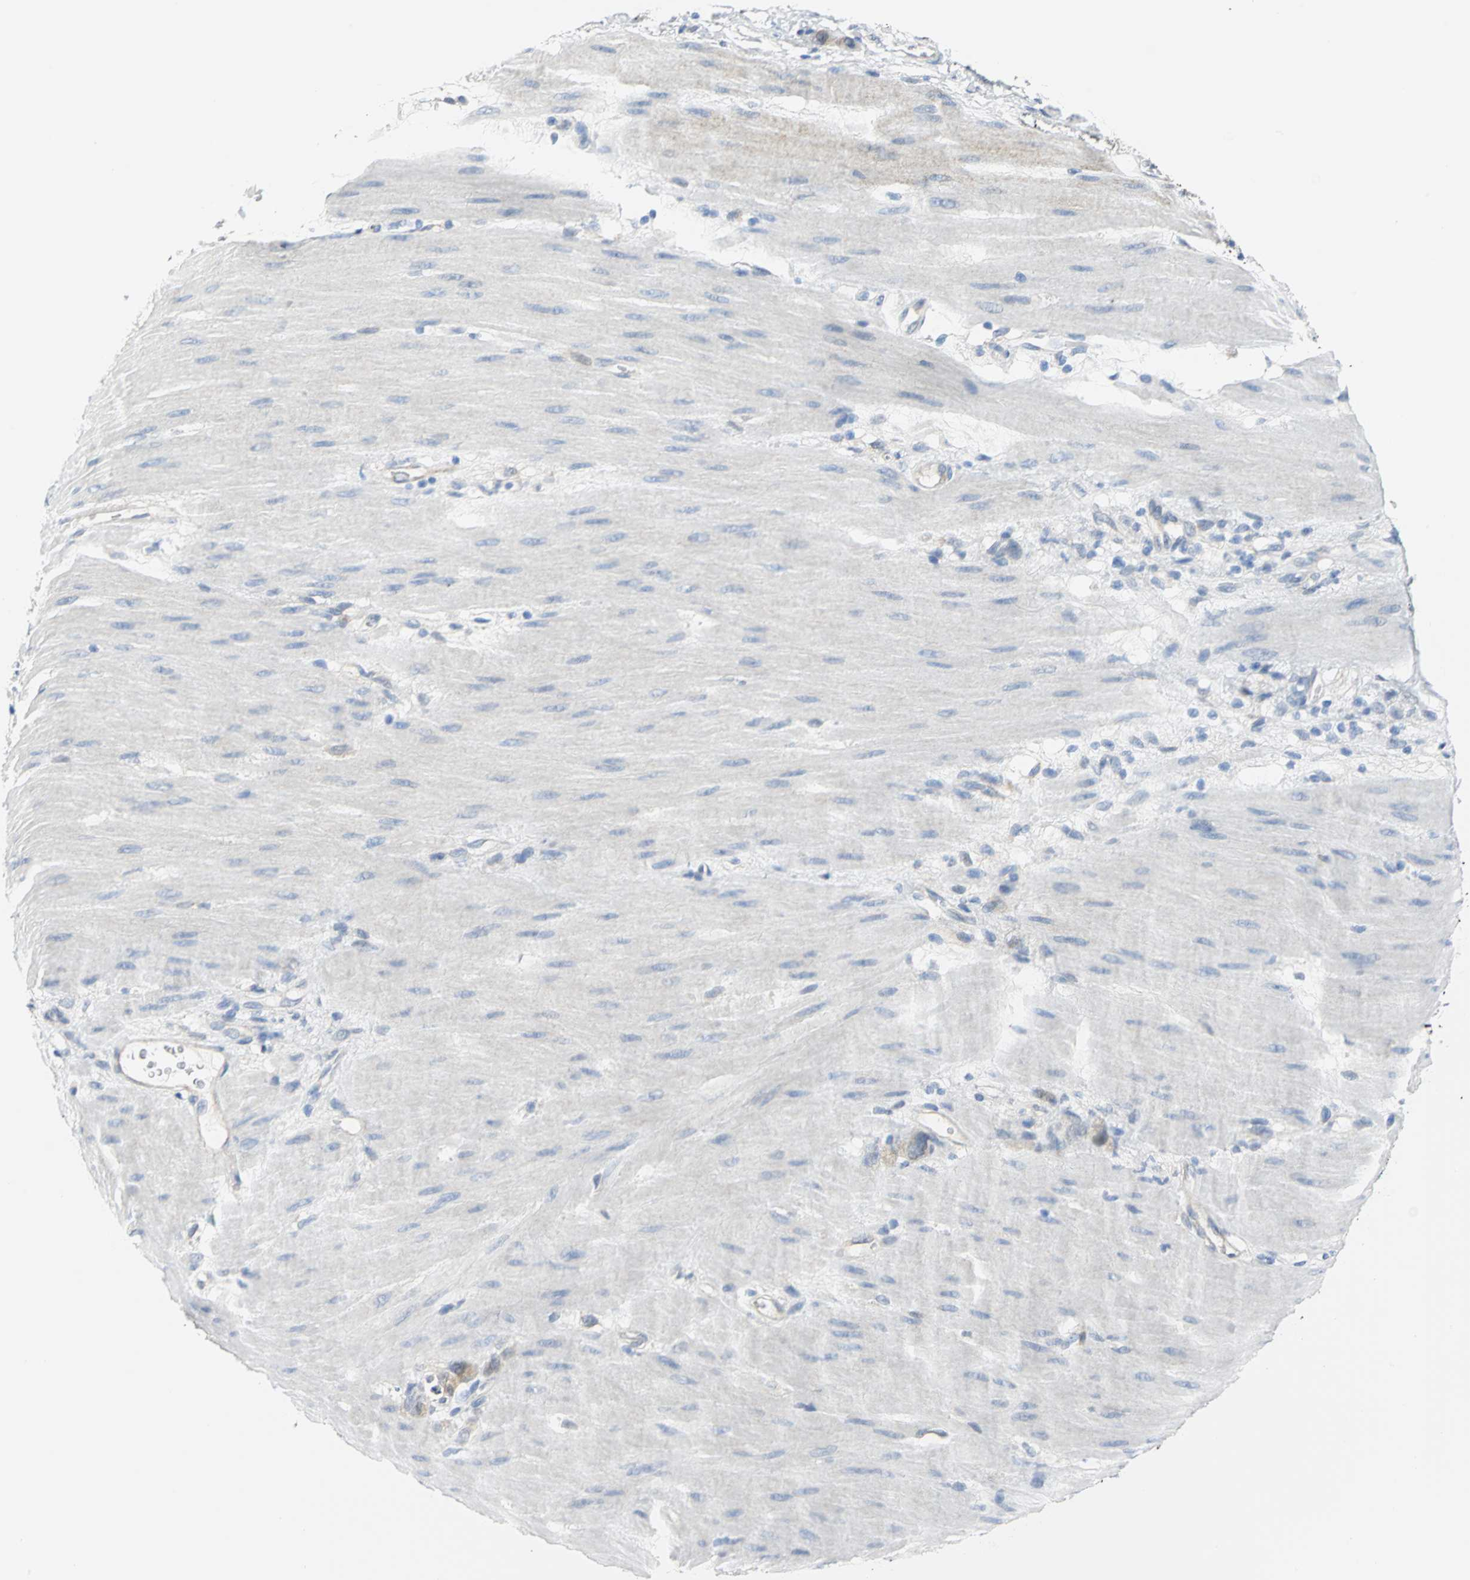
{"staining": {"intensity": "weak", "quantity": "<25%", "location": "cytoplasmic/membranous"}, "tissue": "stomach cancer", "cell_type": "Tumor cells", "image_type": "cancer", "snomed": [{"axis": "morphology", "description": "Adenocarcinoma, NOS"}, {"axis": "topography", "description": "Stomach"}], "caption": "A high-resolution photomicrograph shows IHC staining of stomach cancer (adenocarcinoma), which reveals no significant staining in tumor cells.", "gene": "PGM3", "patient": {"sex": "male", "age": 82}}